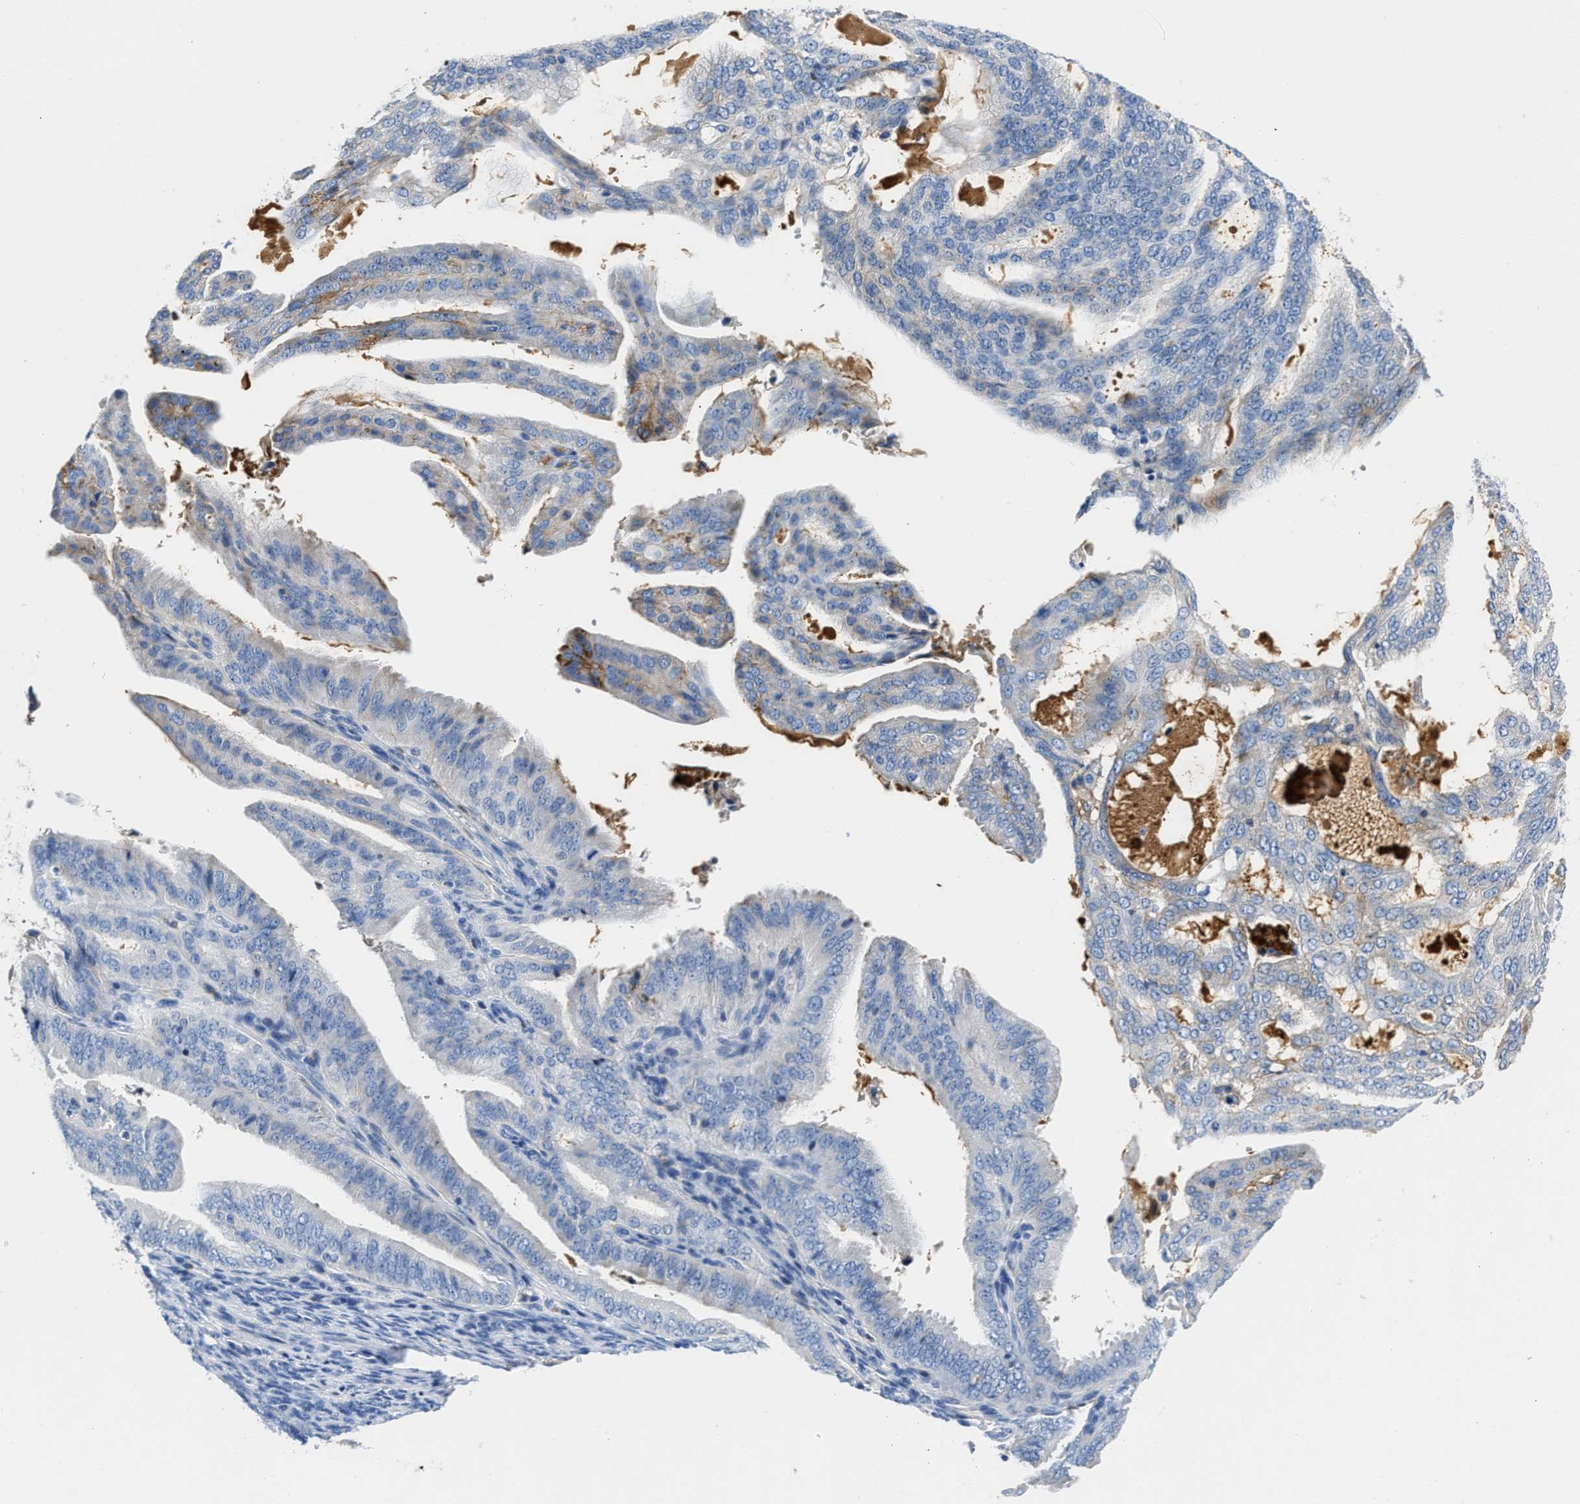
{"staining": {"intensity": "negative", "quantity": "none", "location": "none"}, "tissue": "endometrial cancer", "cell_type": "Tumor cells", "image_type": "cancer", "snomed": [{"axis": "morphology", "description": "Adenocarcinoma, NOS"}, {"axis": "topography", "description": "Endometrium"}], "caption": "High magnification brightfield microscopy of endometrial cancer (adenocarcinoma) stained with DAB (3,3'-diaminobenzidine) (brown) and counterstained with hematoxylin (blue): tumor cells show no significant staining. (IHC, brightfield microscopy, high magnification).", "gene": "GC", "patient": {"sex": "female", "age": 58}}